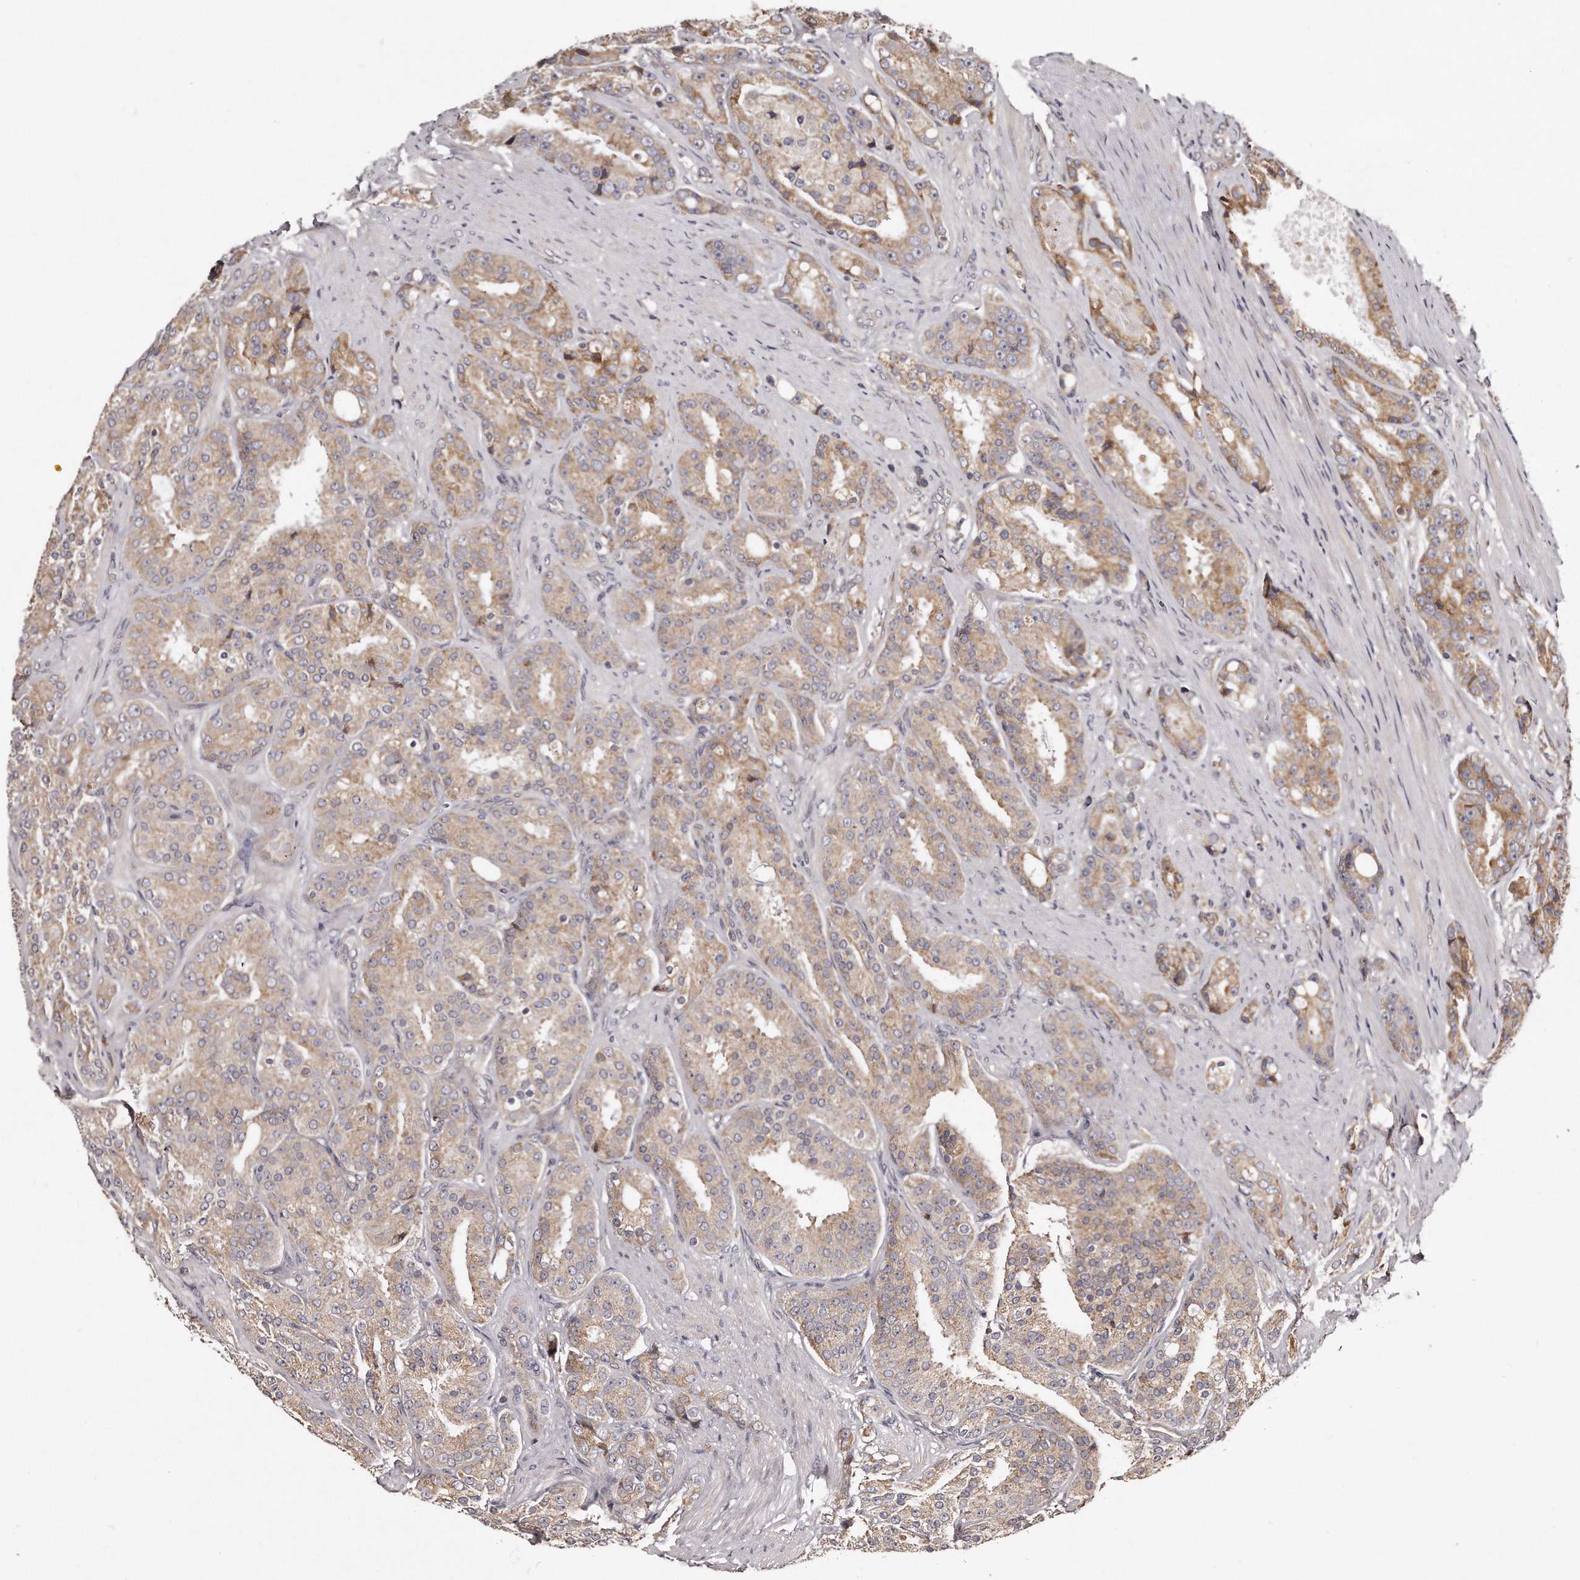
{"staining": {"intensity": "moderate", "quantity": ">75%", "location": "cytoplasmic/membranous"}, "tissue": "prostate cancer", "cell_type": "Tumor cells", "image_type": "cancer", "snomed": [{"axis": "morphology", "description": "Adenocarcinoma, High grade"}, {"axis": "topography", "description": "Prostate"}], "caption": "This photomicrograph reveals prostate cancer stained with IHC to label a protein in brown. The cytoplasmic/membranous of tumor cells show moderate positivity for the protein. Nuclei are counter-stained blue.", "gene": "TRAPPC14", "patient": {"sex": "male", "age": 60}}